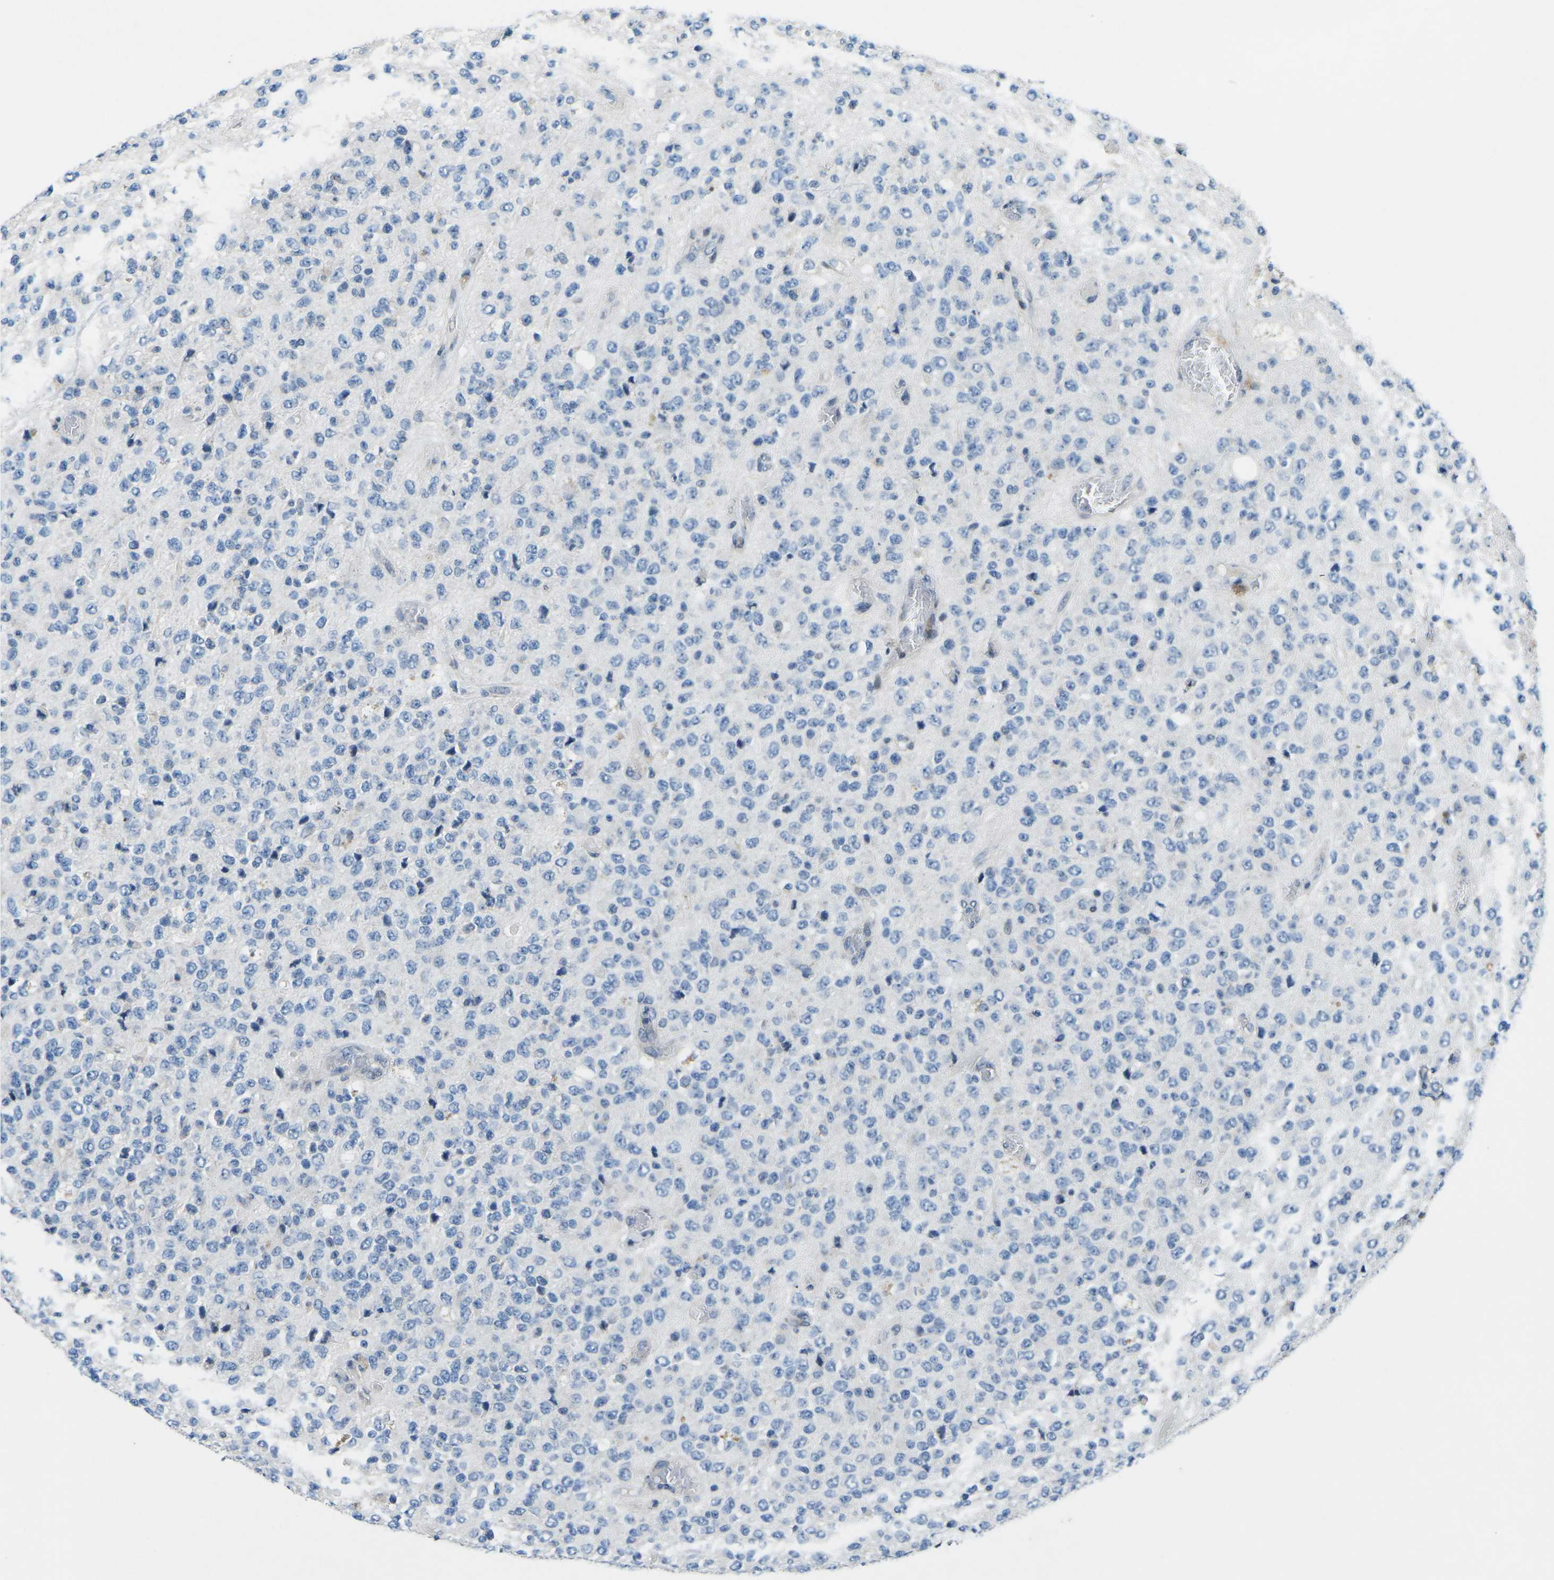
{"staining": {"intensity": "negative", "quantity": "none", "location": "none"}, "tissue": "glioma", "cell_type": "Tumor cells", "image_type": "cancer", "snomed": [{"axis": "morphology", "description": "Glioma, malignant, High grade"}, {"axis": "topography", "description": "pancreas cauda"}], "caption": "A high-resolution micrograph shows immunohistochemistry (IHC) staining of malignant glioma (high-grade), which displays no significant expression in tumor cells.", "gene": "MBNL1", "patient": {"sex": "male", "age": 60}}